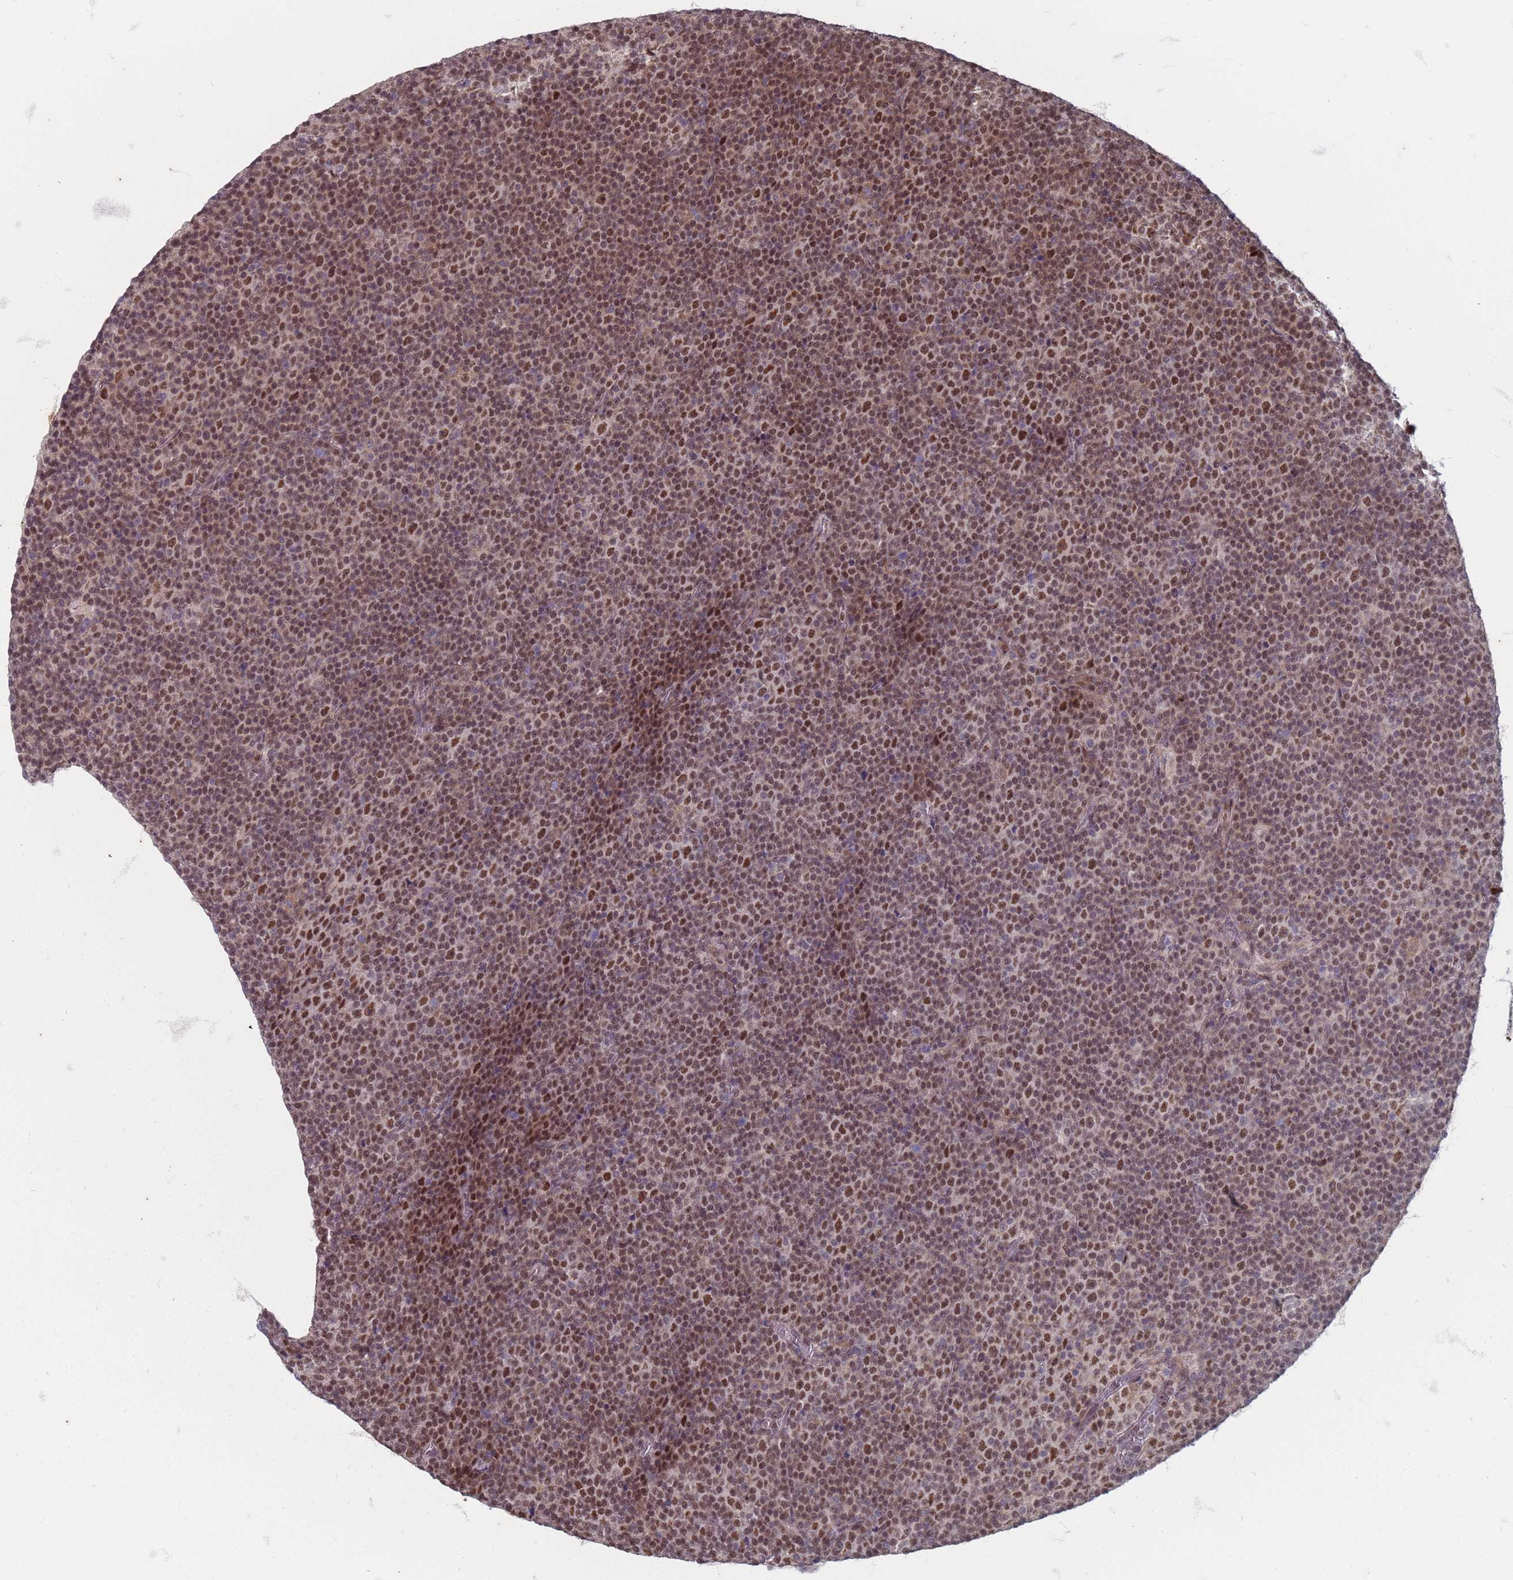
{"staining": {"intensity": "moderate", "quantity": ">75%", "location": "nuclear"}, "tissue": "lymphoma", "cell_type": "Tumor cells", "image_type": "cancer", "snomed": [{"axis": "morphology", "description": "Malignant lymphoma, non-Hodgkin's type, Low grade"}, {"axis": "topography", "description": "Lymph node"}], "caption": "Protein analysis of lymphoma tissue displays moderate nuclear positivity in about >75% of tumor cells. The protein of interest is shown in brown color, while the nuclei are stained blue.", "gene": "TRMT6", "patient": {"sex": "female", "age": 67}}